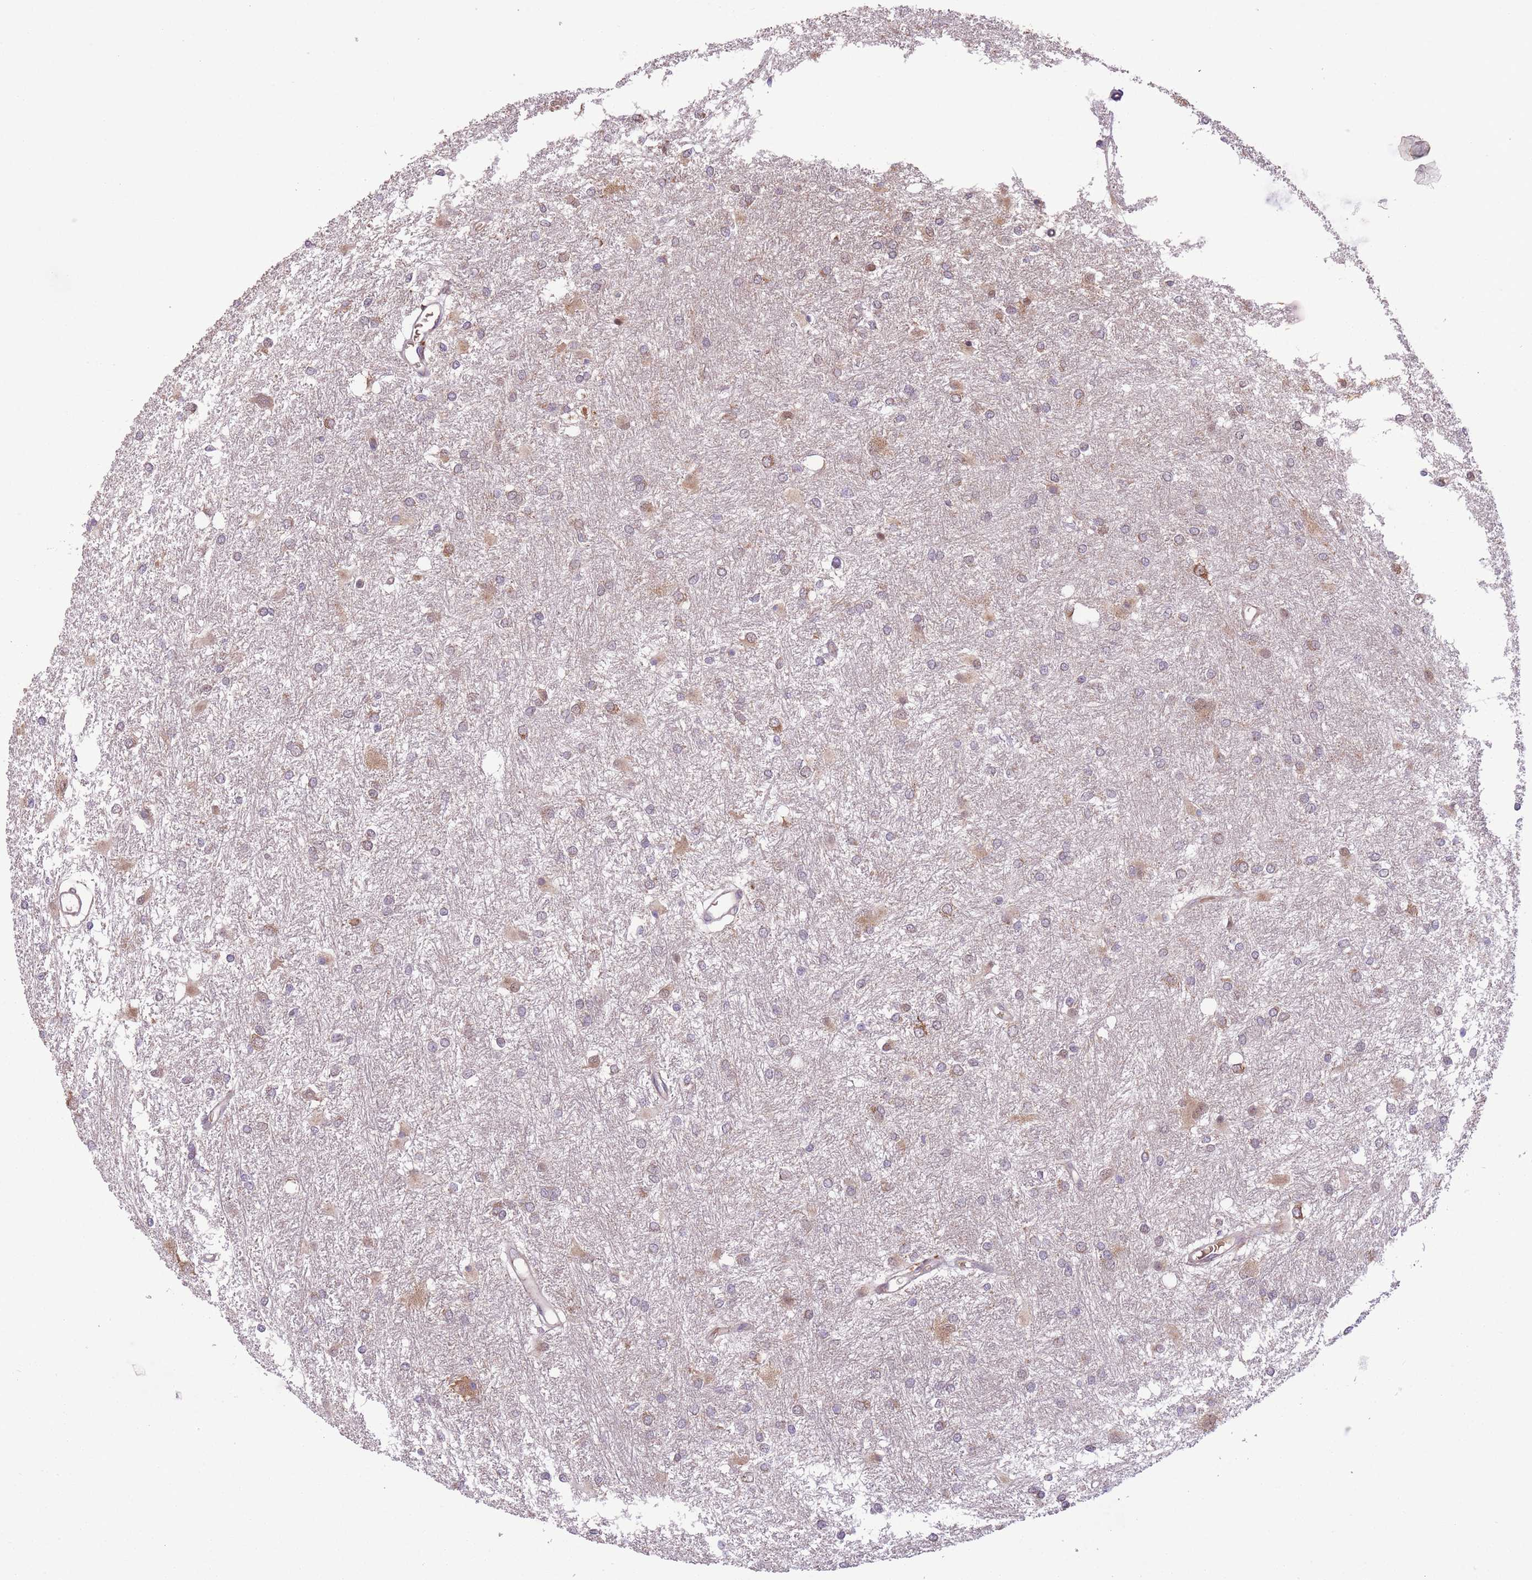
{"staining": {"intensity": "moderate", "quantity": "25%-75%", "location": "cytoplasmic/membranous"}, "tissue": "glioma", "cell_type": "Tumor cells", "image_type": "cancer", "snomed": [{"axis": "morphology", "description": "Glioma, malignant, High grade"}, {"axis": "topography", "description": "Brain"}], "caption": "A brown stain shows moderate cytoplasmic/membranous expression of a protein in human high-grade glioma (malignant) tumor cells.", "gene": "POLR3F", "patient": {"sex": "female", "age": 50}}